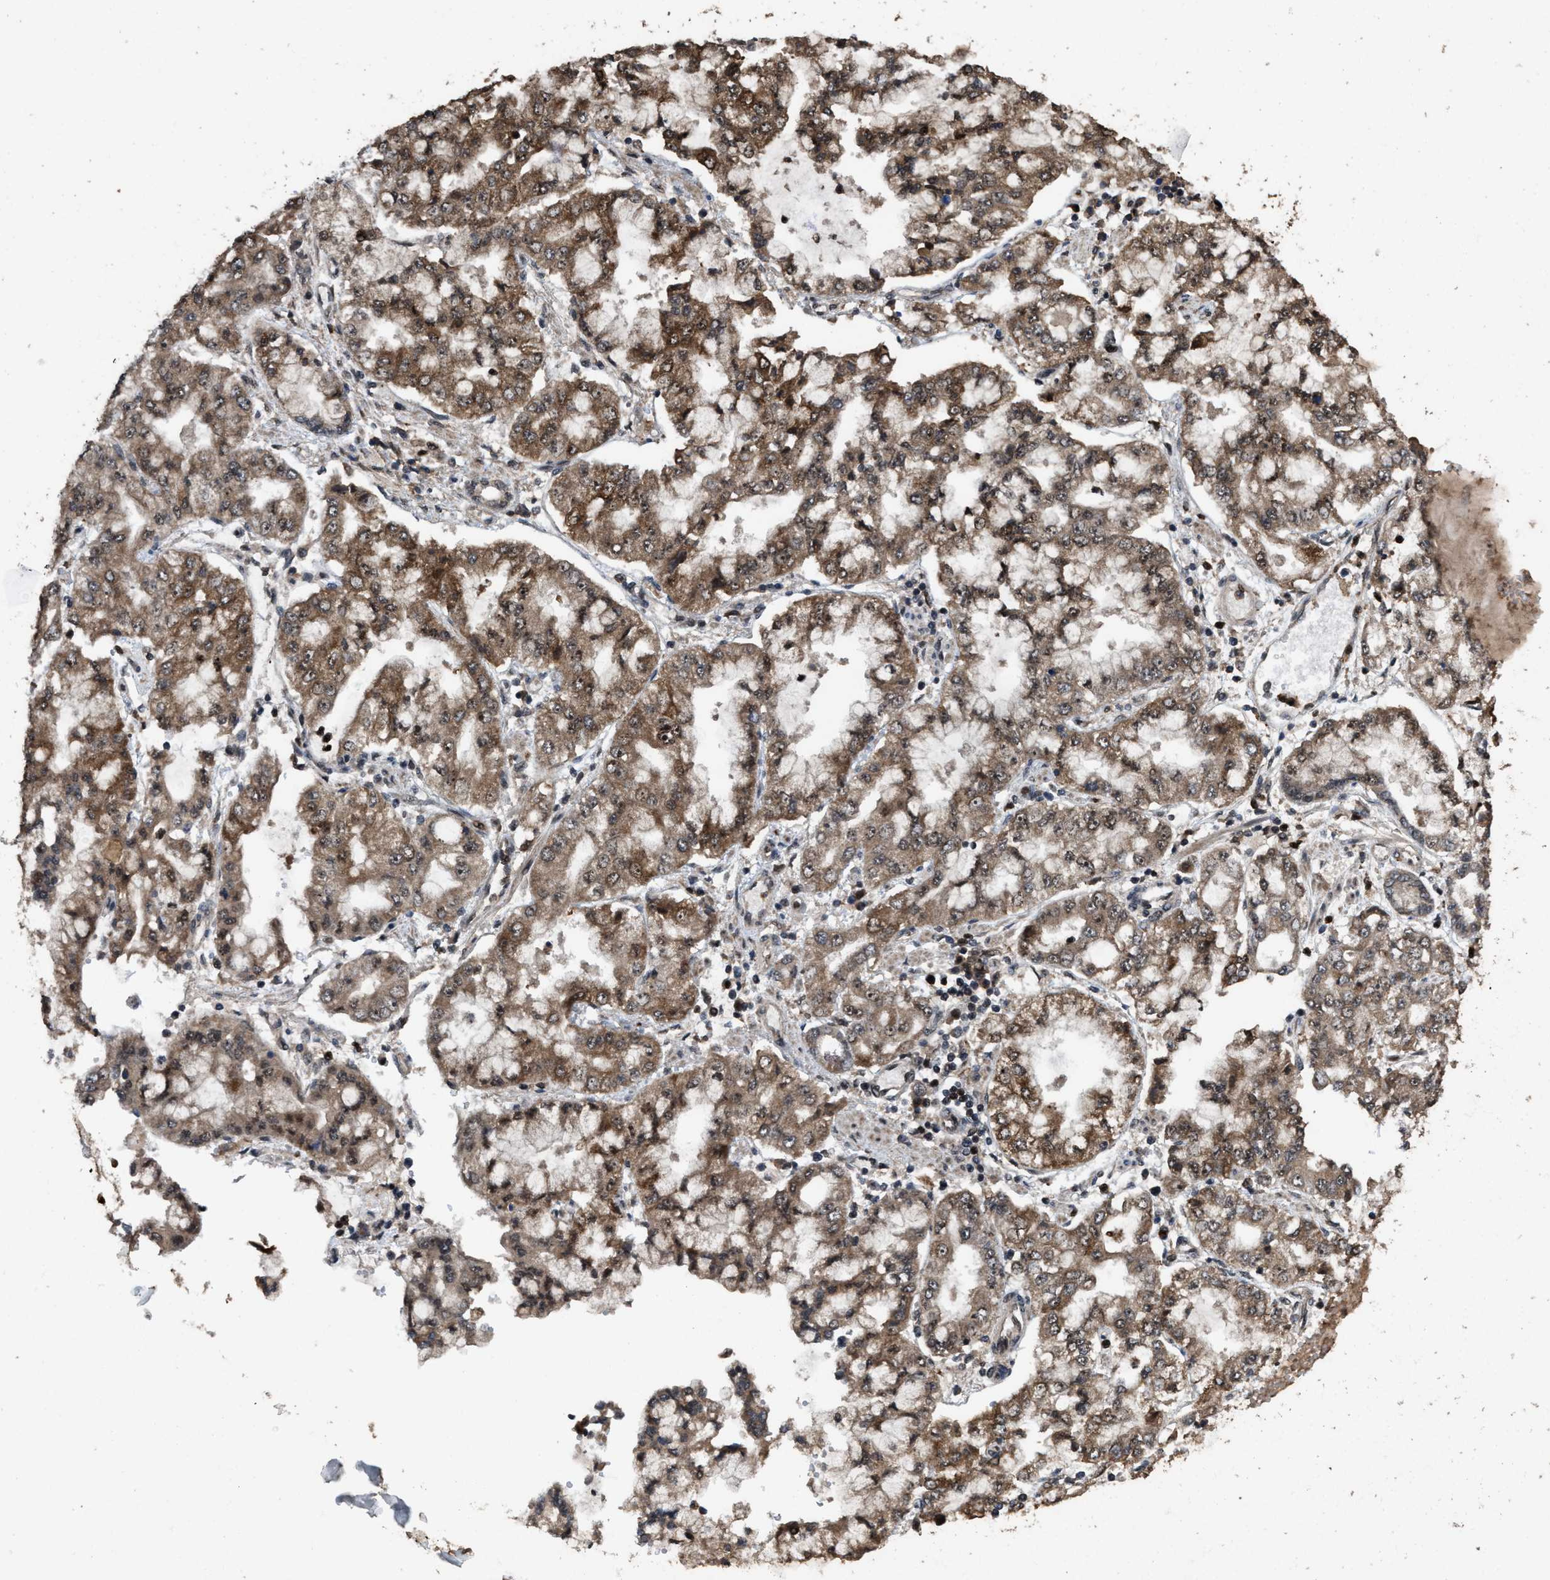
{"staining": {"intensity": "moderate", "quantity": ">75%", "location": "cytoplasmic/membranous,nuclear"}, "tissue": "stomach cancer", "cell_type": "Tumor cells", "image_type": "cancer", "snomed": [{"axis": "morphology", "description": "Adenocarcinoma, NOS"}, {"axis": "topography", "description": "Stomach"}], "caption": "Immunohistochemistry histopathology image of human stomach adenocarcinoma stained for a protein (brown), which exhibits medium levels of moderate cytoplasmic/membranous and nuclear staining in about >75% of tumor cells.", "gene": "HAUS6", "patient": {"sex": "male", "age": 76}}